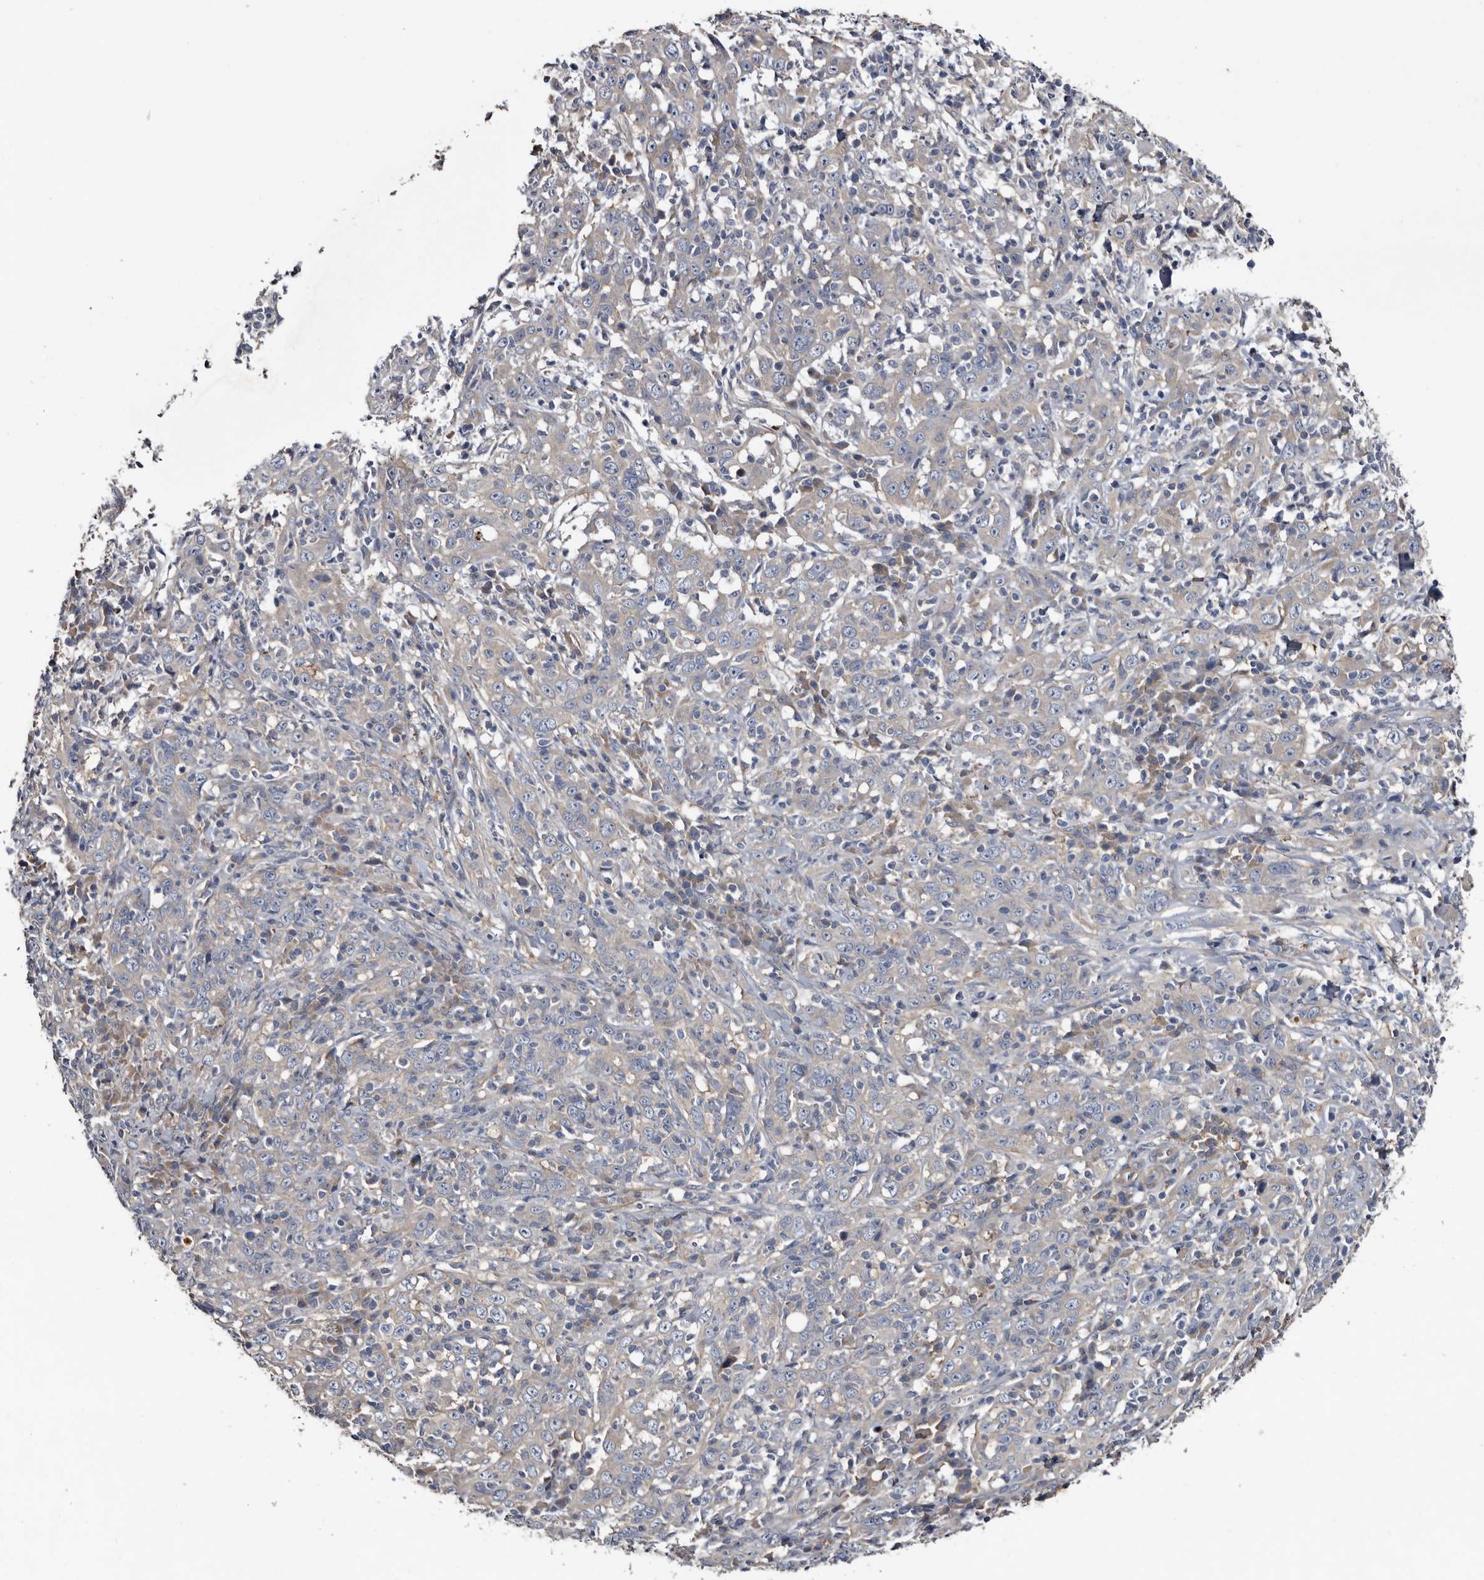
{"staining": {"intensity": "negative", "quantity": "none", "location": "none"}, "tissue": "cervical cancer", "cell_type": "Tumor cells", "image_type": "cancer", "snomed": [{"axis": "morphology", "description": "Squamous cell carcinoma, NOS"}, {"axis": "topography", "description": "Cervix"}], "caption": "Cervical squamous cell carcinoma was stained to show a protein in brown. There is no significant expression in tumor cells.", "gene": "IARS1", "patient": {"sex": "female", "age": 46}}